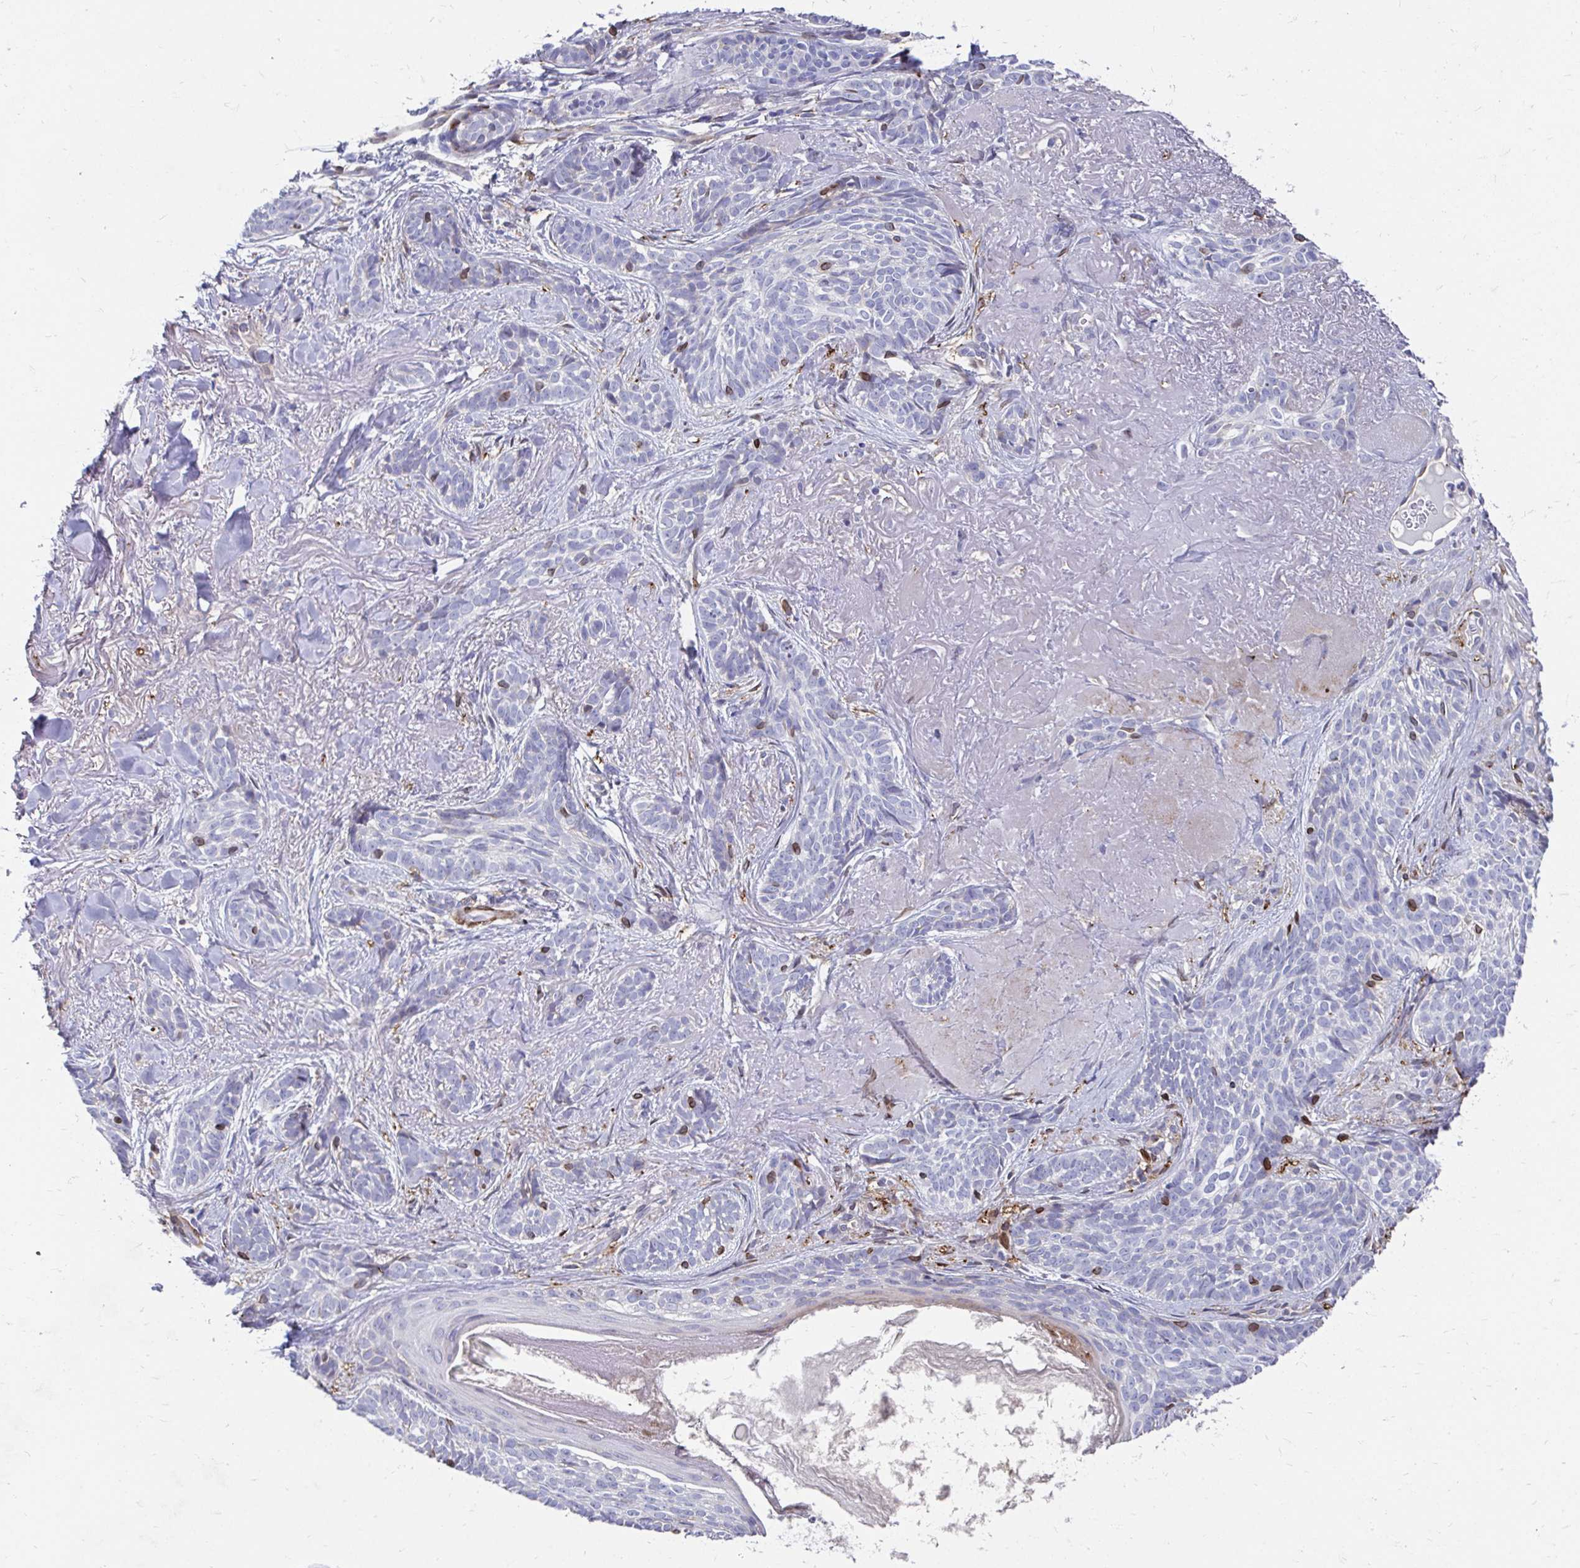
{"staining": {"intensity": "negative", "quantity": "none", "location": "none"}, "tissue": "skin cancer", "cell_type": "Tumor cells", "image_type": "cancer", "snomed": [{"axis": "morphology", "description": "Basal cell carcinoma"}, {"axis": "morphology", "description": "BCC, high aggressive"}, {"axis": "topography", "description": "Skin"}], "caption": "Immunohistochemistry image of human skin cancer (basal cell carcinoma) stained for a protein (brown), which demonstrates no staining in tumor cells.", "gene": "CDKL1", "patient": {"sex": "female", "age": 79}}